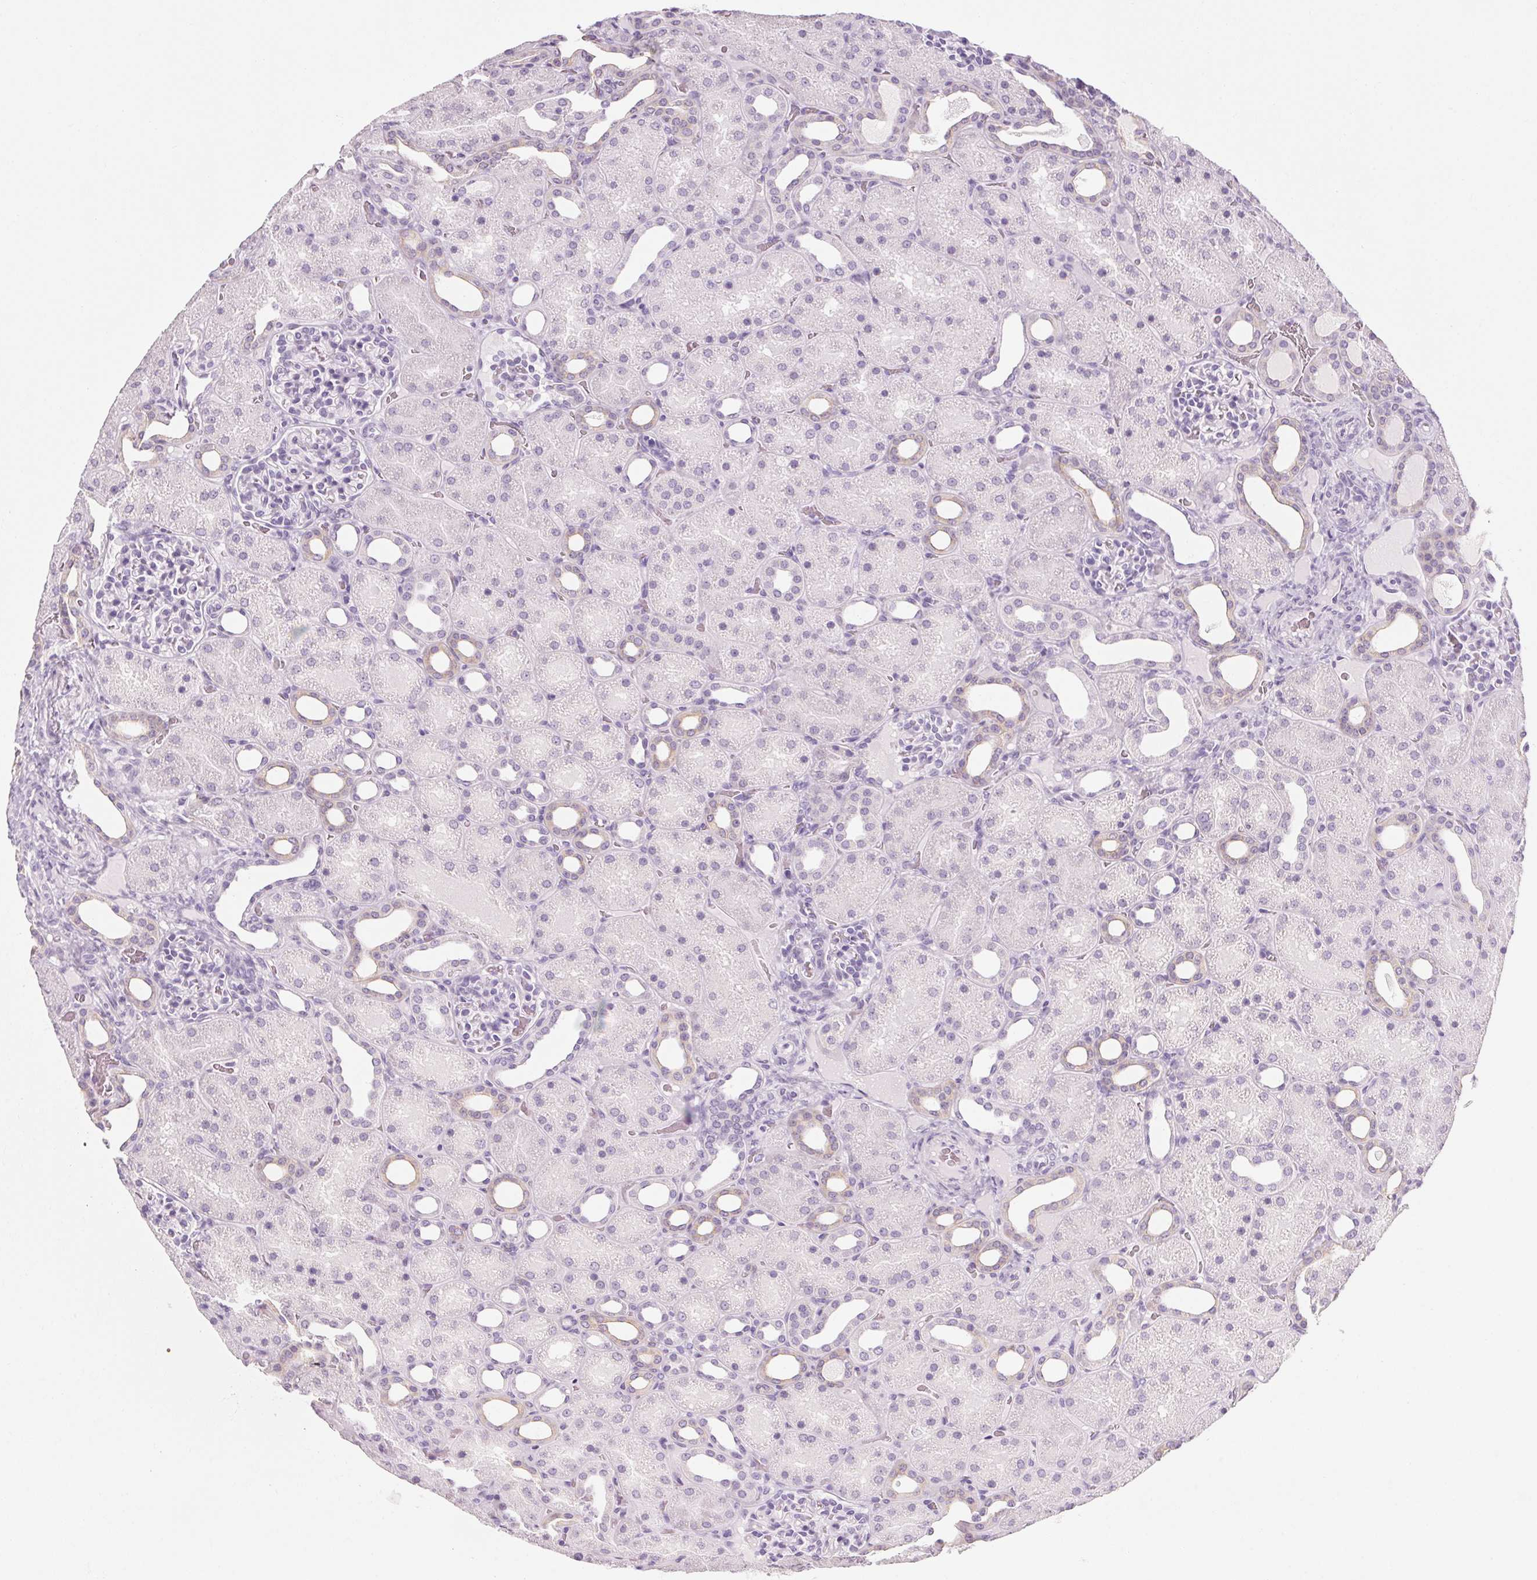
{"staining": {"intensity": "negative", "quantity": "none", "location": "none"}, "tissue": "kidney", "cell_type": "Cells in glomeruli", "image_type": "normal", "snomed": [{"axis": "morphology", "description": "Normal tissue, NOS"}, {"axis": "topography", "description": "Kidney"}], "caption": "DAB (3,3'-diaminobenzidine) immunohistochemical staining of benign kidney demonstrates no significant staining in cells in glomeruli.", "gene": "RPTN", "patient": {"sex": "male", "age": 2}}